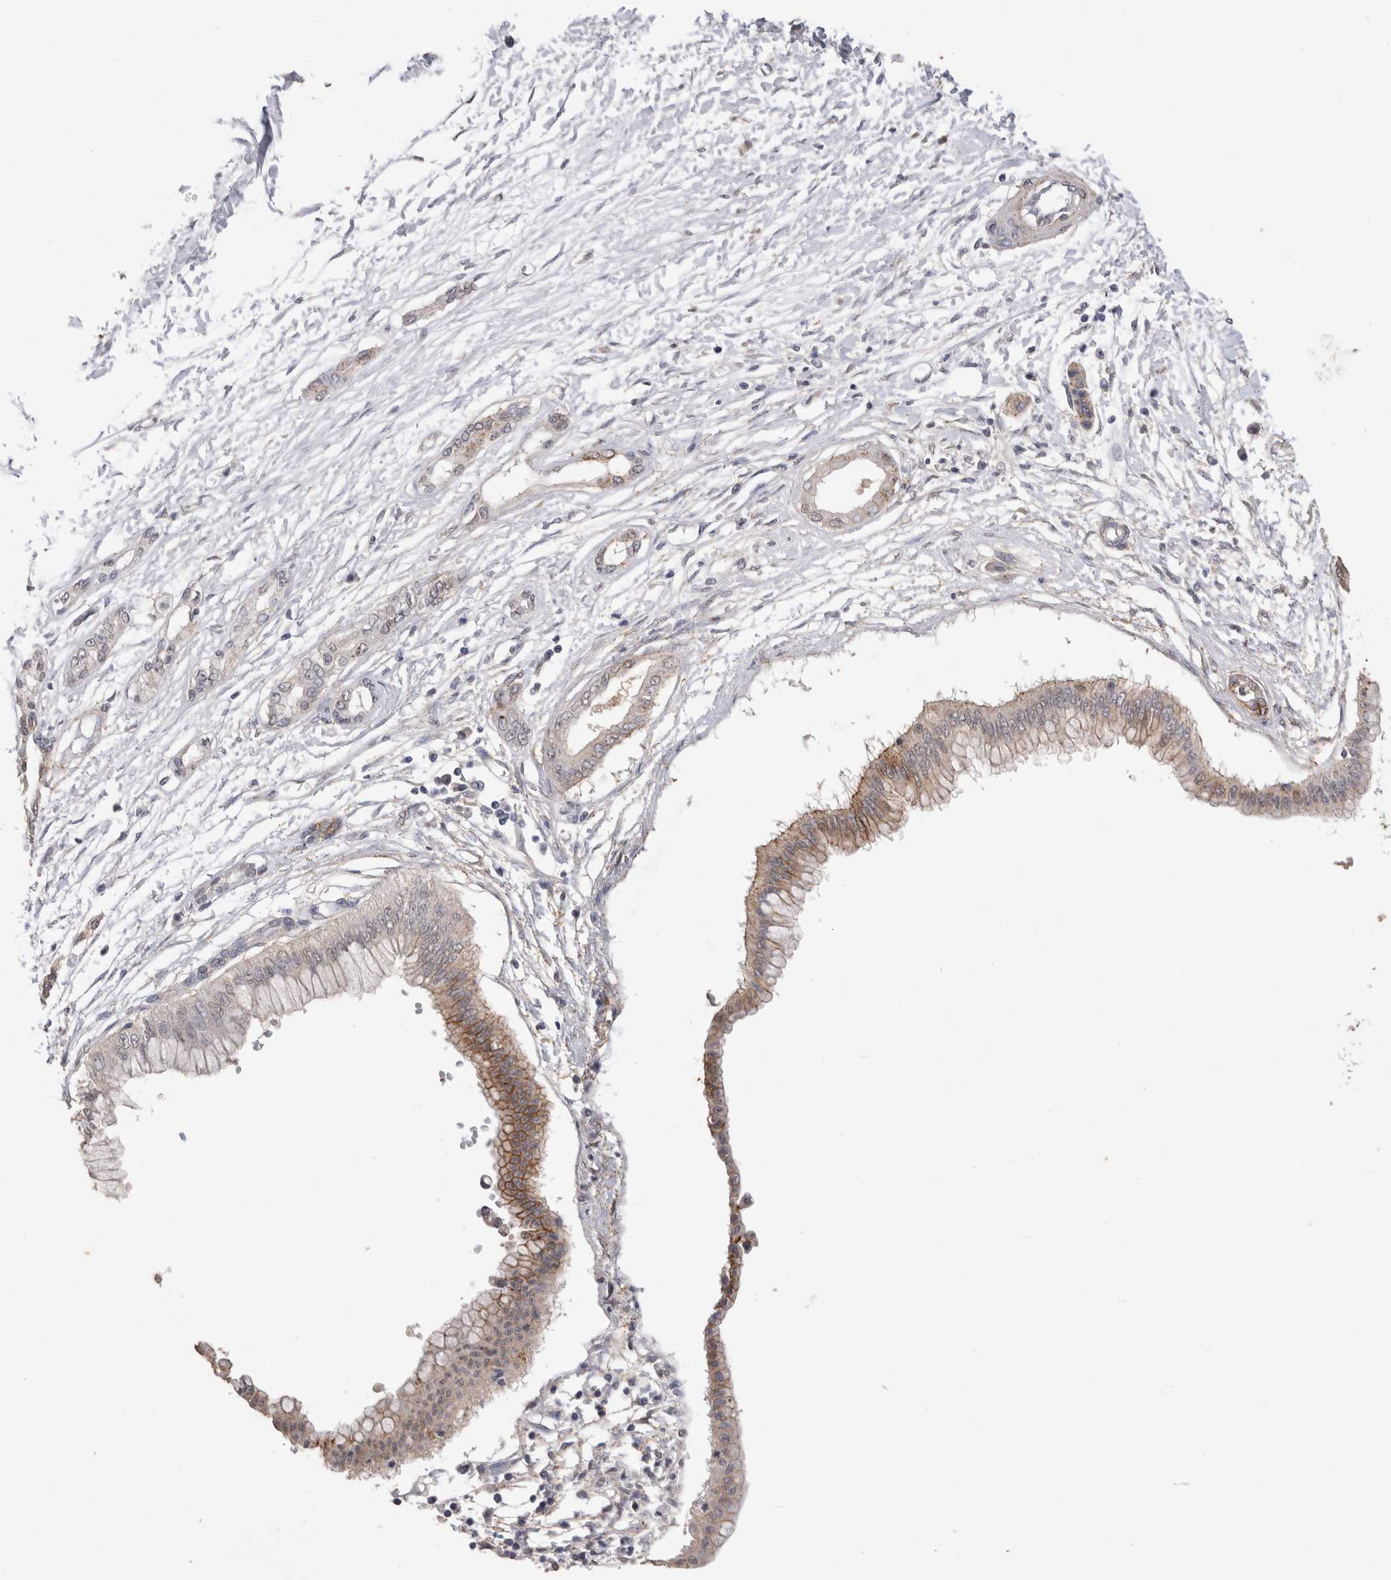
{"staining": {"intensity": "moderate", "quantity": "25%-75%", "location": "cytoplasmic/membranous"}, "tissue": "pancreatic cancer", "cell_type": "Tumor cells", "image_type": "cancer", "snomed": [{"axis": "morphology", "description": "Adenocarcinoma, NOS"}, {"axis": "topography", "description": "Pancreas"}], "caption": "The histopathology image reveals a brown stain indicating the presence of a protein in the cytoplasmic/membranous of tumor cells in adenocarcinoma (pancreatic). The staining is performed using DAB (3,3'-diaminobenzidine) brown chromogen to label protein expression. The nuclei are counter-stained blue using hematoxylin.", "gene": "CDH6", "patient": {"sex": "male", "age": 56}}